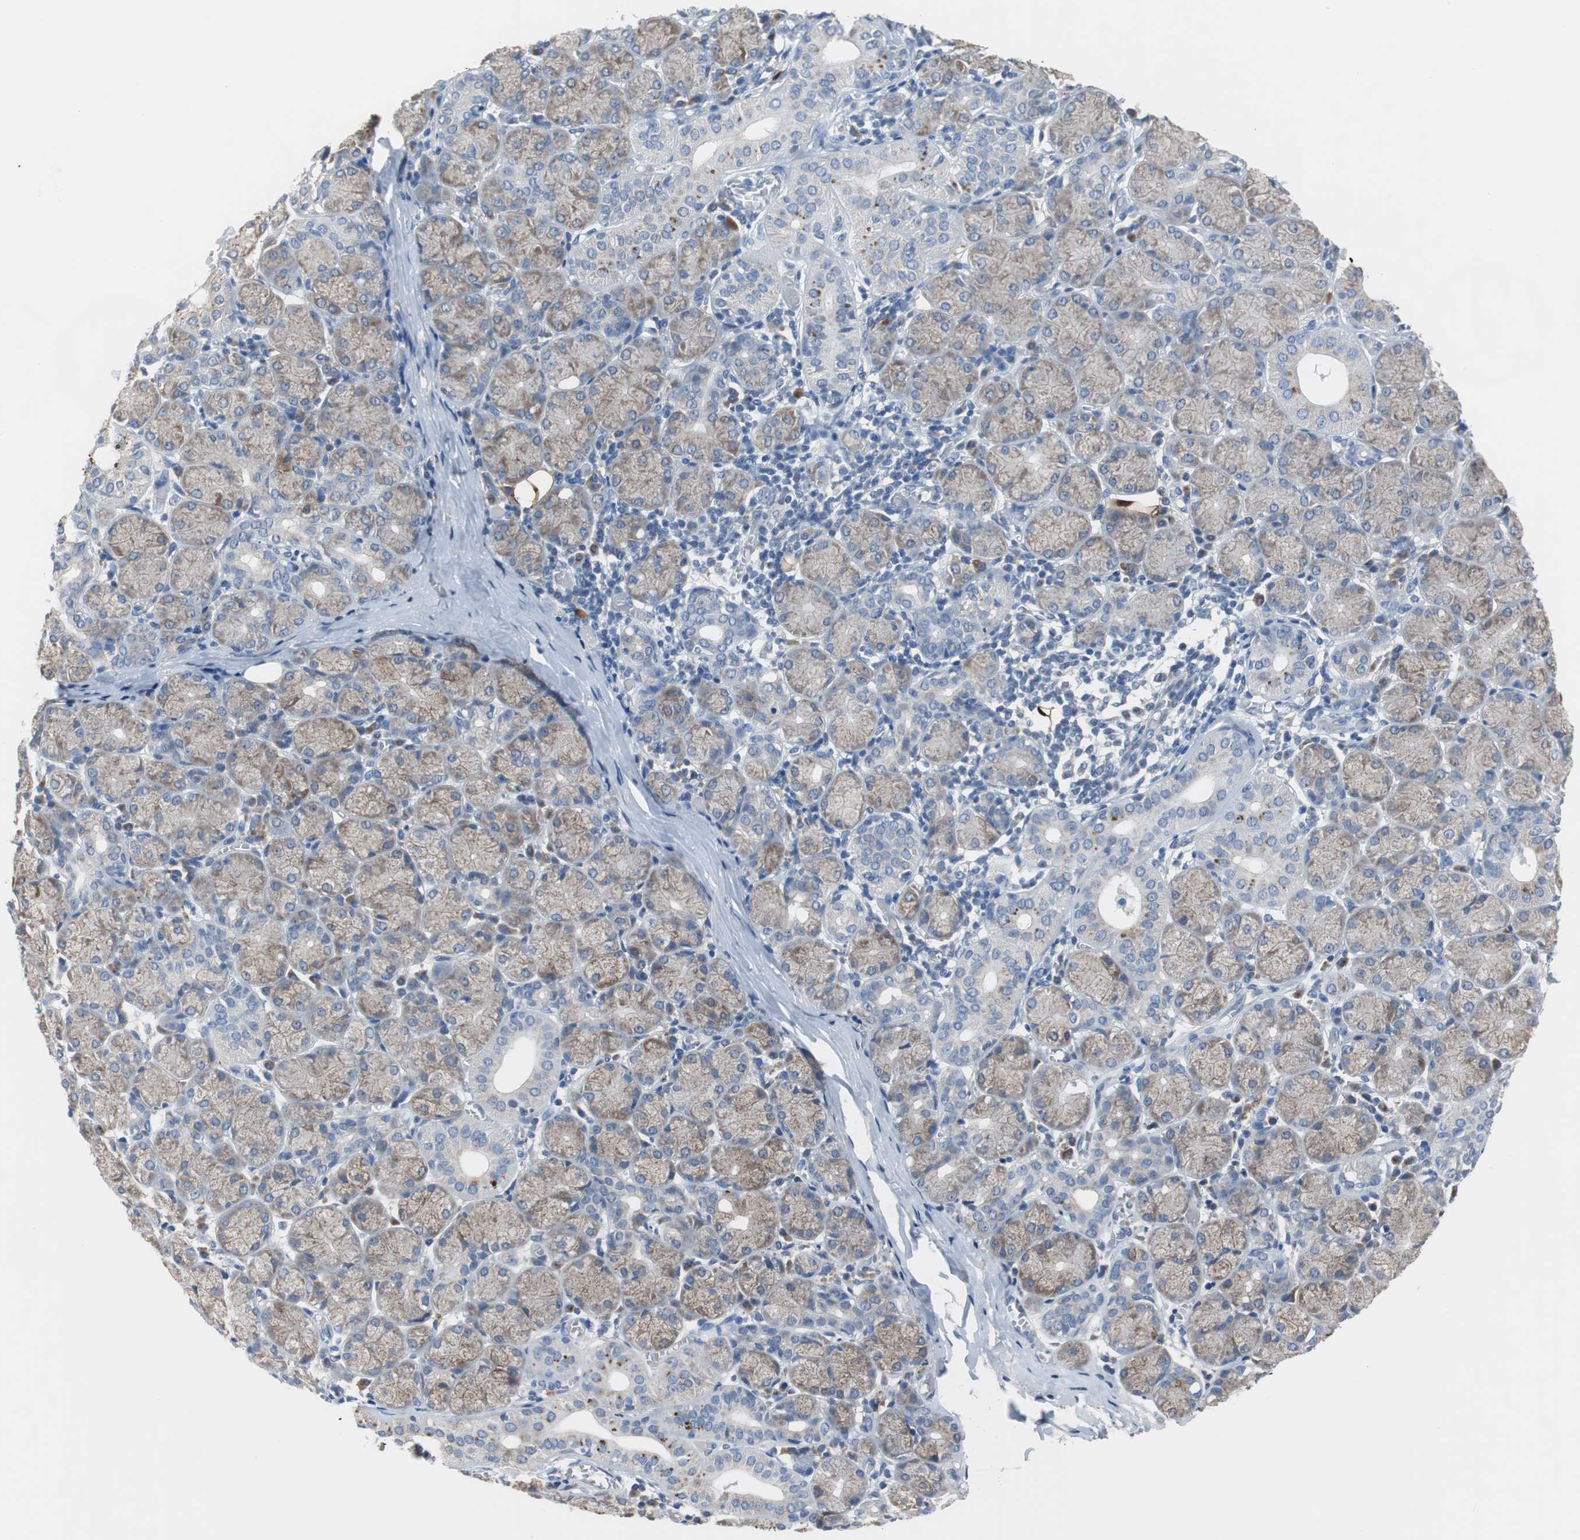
{"staining": {"intensity": "weak", "quantity": "25%-75%", "location": "cytoplasmic/membranous"}, "tissue": "salivary gland", "cell_type": "Glandular cells", "image_type": "normal", "snomed": [{"axis": "morphology", "description": "Normal tissue, NOS"}, {"axis": "topography", "description": "Salivary gland"}], "caption": "Glandular cells exhibit low levels of weak cytoplasmic/membranous staining in about 25%-75% of cells in benign salivary gland.", "gene": "CALB2", "patient": {"sex": "female", "age": 24}}